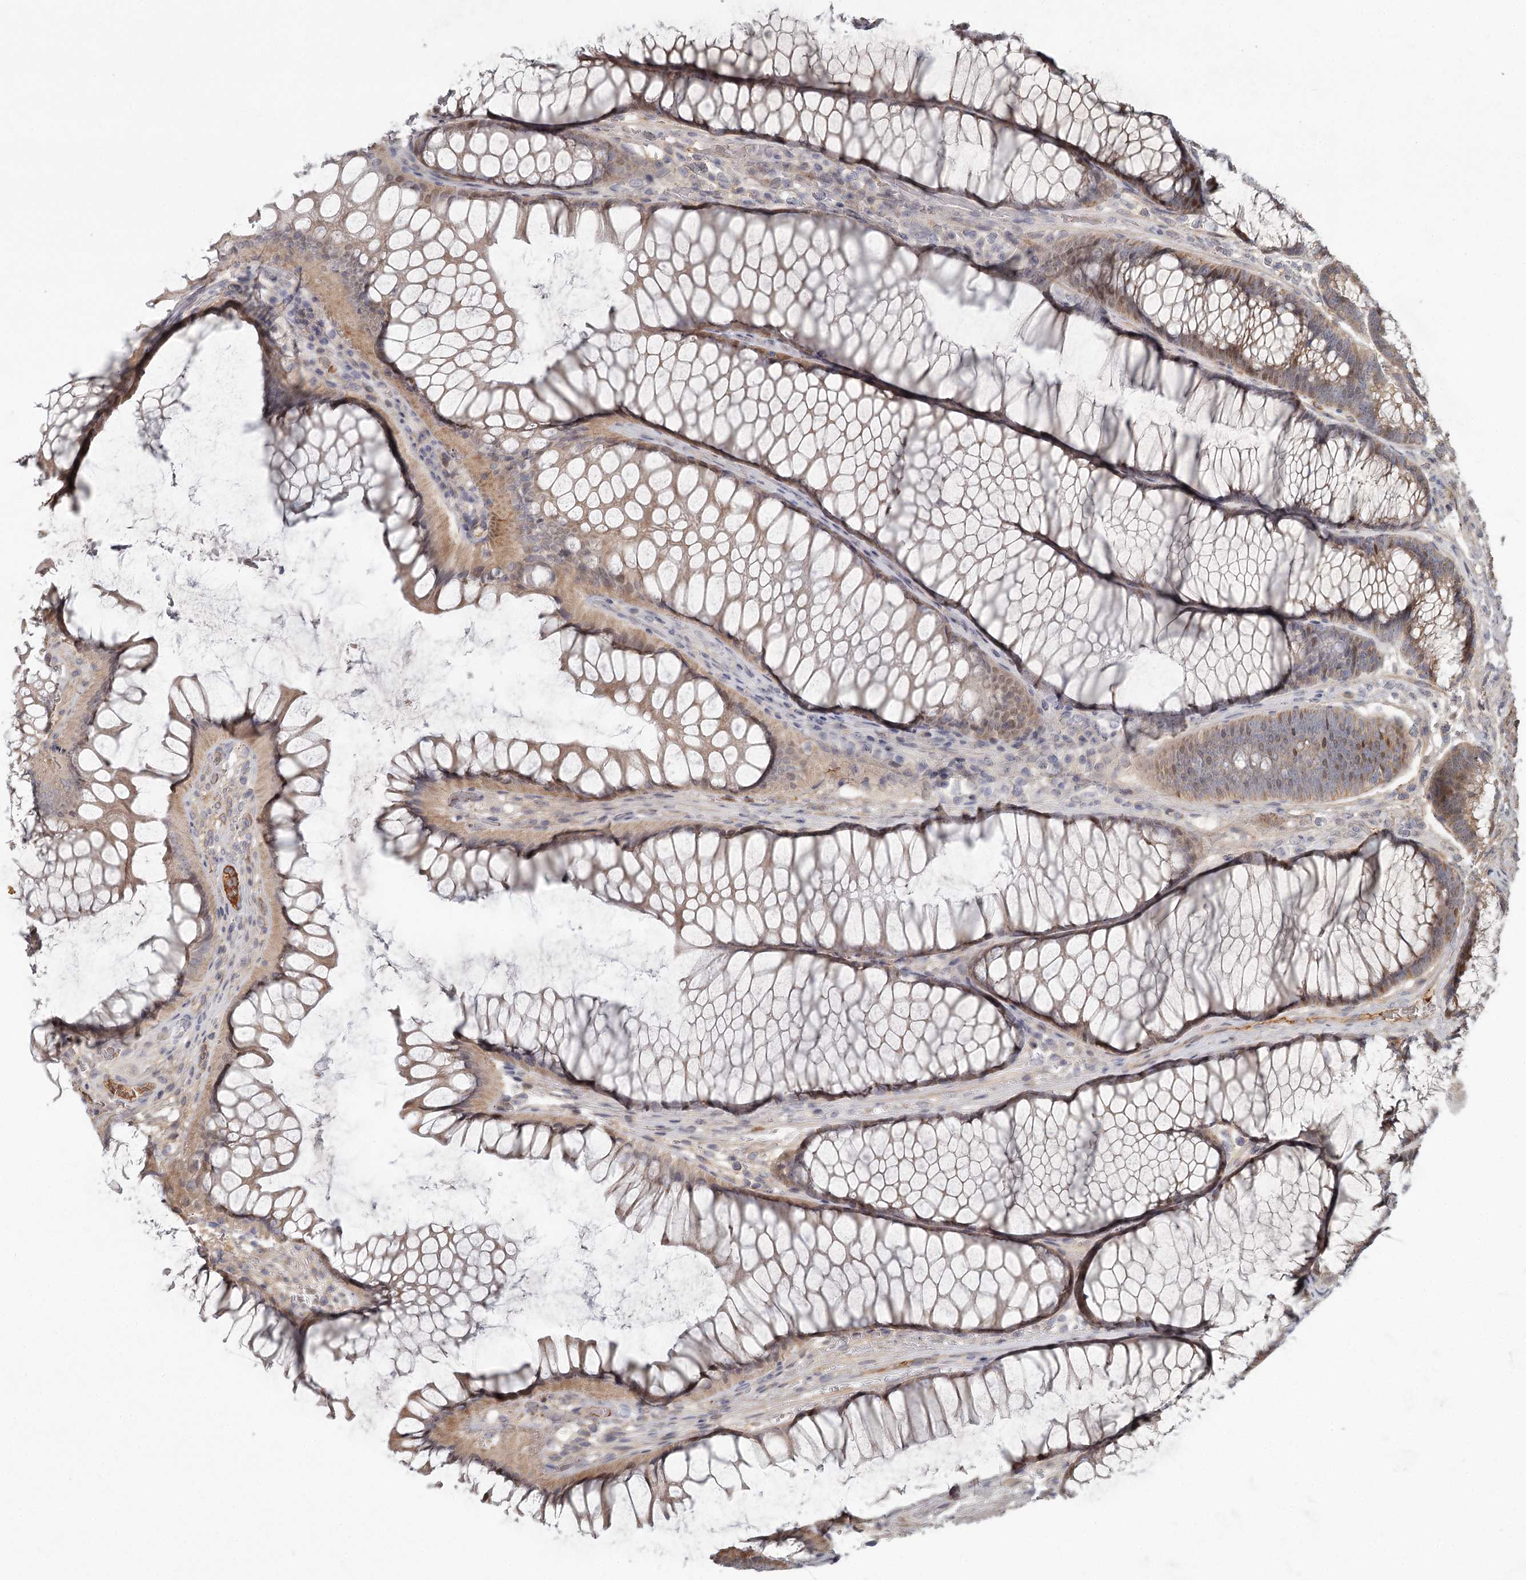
{"staining": {"intensity": "moderate", "quantity": ">75%", "location": "cytoplasmic/membranous"}, "tissue": "colon", "cell_type": "Endothelial cells", "image_type": "normal", "snomed": [{"axis": "morphology", "description": "Normal tissue, NOS"}, {"axis": "topography", "description": "Colon"}], "caption": "Moderate cytoplasmic/membranous positivity for a protein is appreciated in about >75% of endothelial cells of benign colon using immunohistochemistry.", "gene": "DHRS9", "patient": {"sex": "female", "age": 82}}